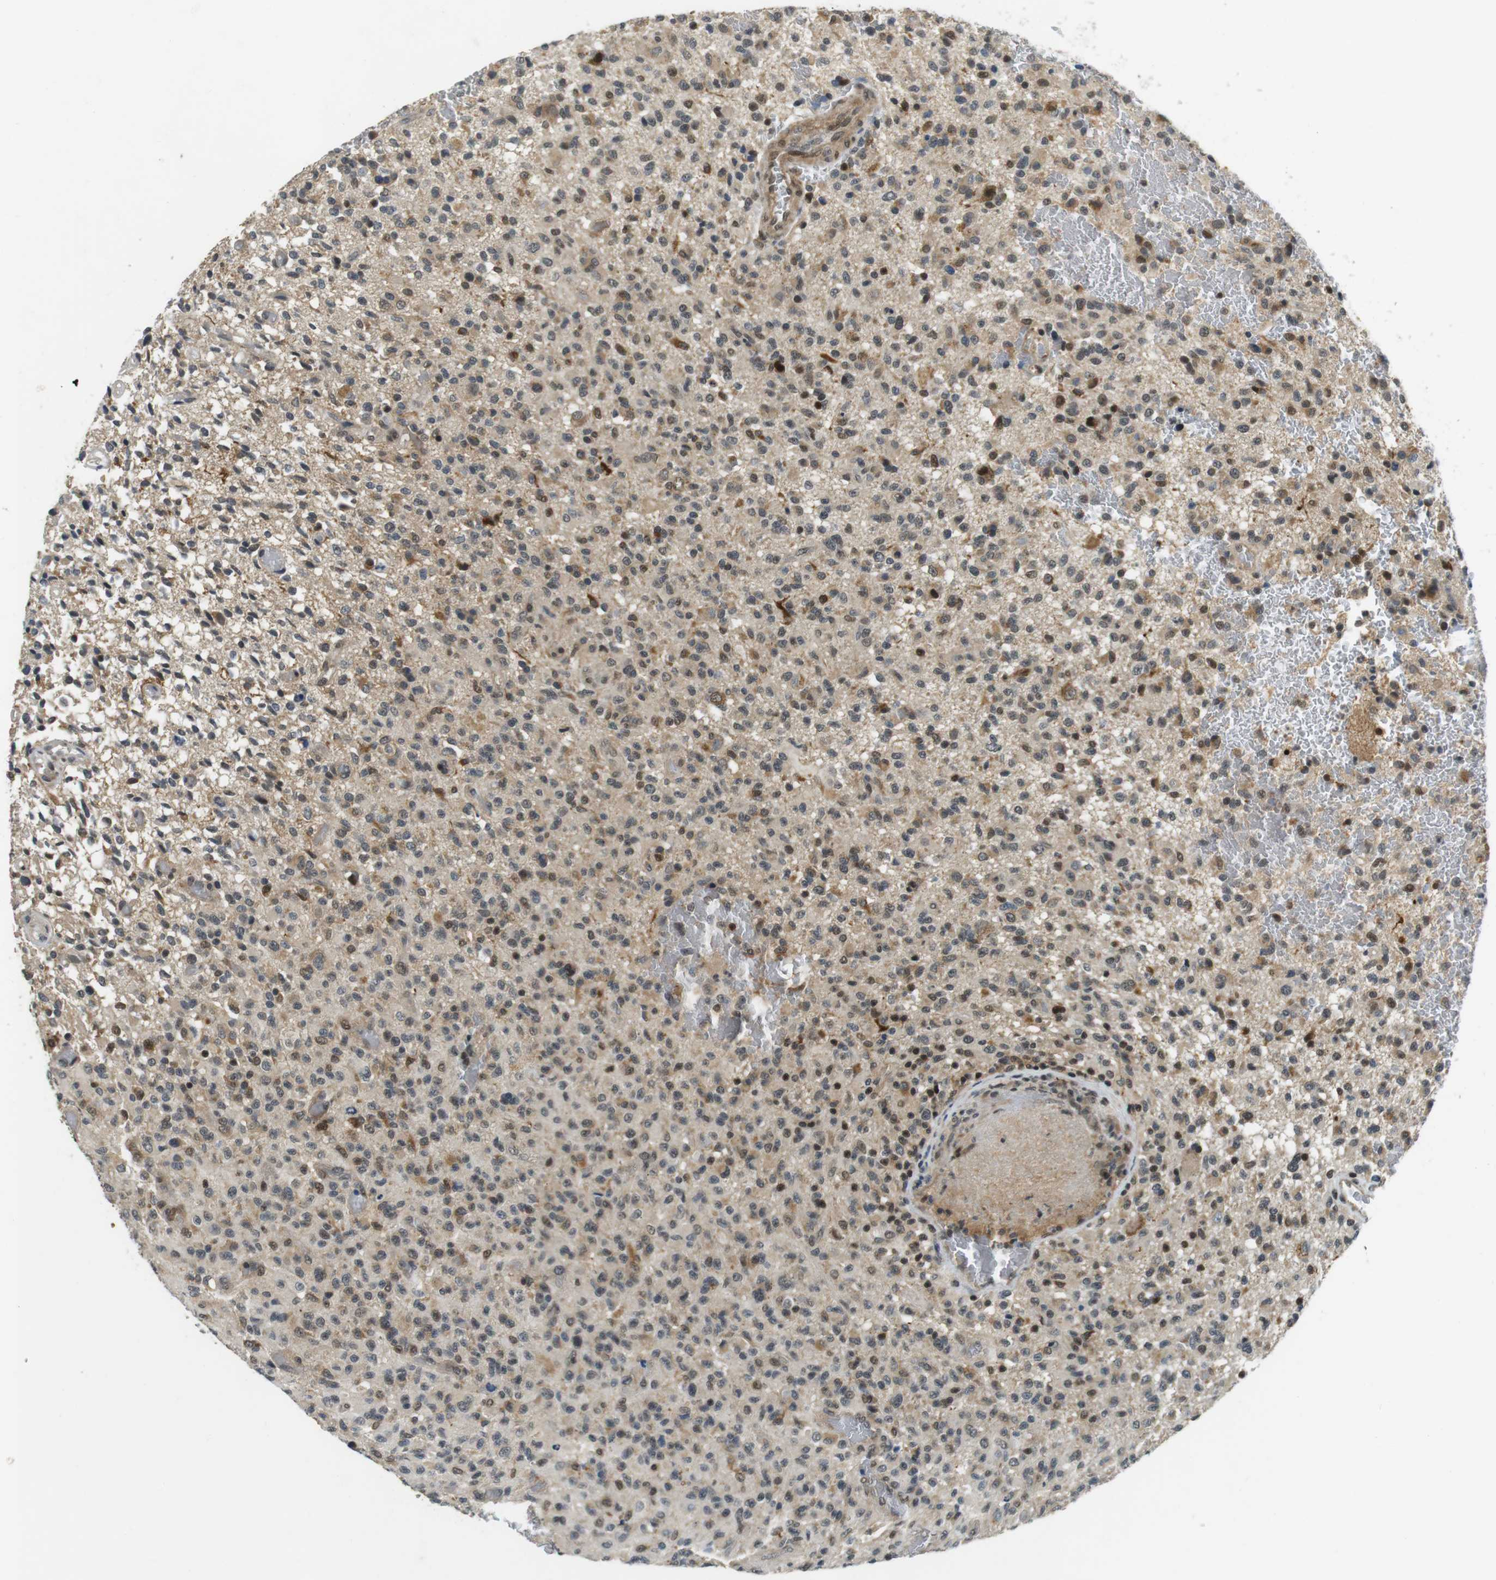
{"staining": {"intensity": "moderate", "quantity": "25%-75%", "location": "cytoplasmic/membranous,nuclear"}, "tissue": "glioma", "cell_type": "Tumor cells", "image_type": "cancer", "snomed": [{"axis": "morphology", "description": "Glioma, malignant, High grade"}, {"axis": "topography", "description": "Brain"}], "caption": "IHC micrograph of human malignant glioma (high-grade) stained for a protein (brown), which reveals medium levels of moderate cytoplasmic/membranous and nuclear expression in about 25%-75% of tumor cells.", "gene": "BRD4", "patient": {"sex": "male", "age": 71}}